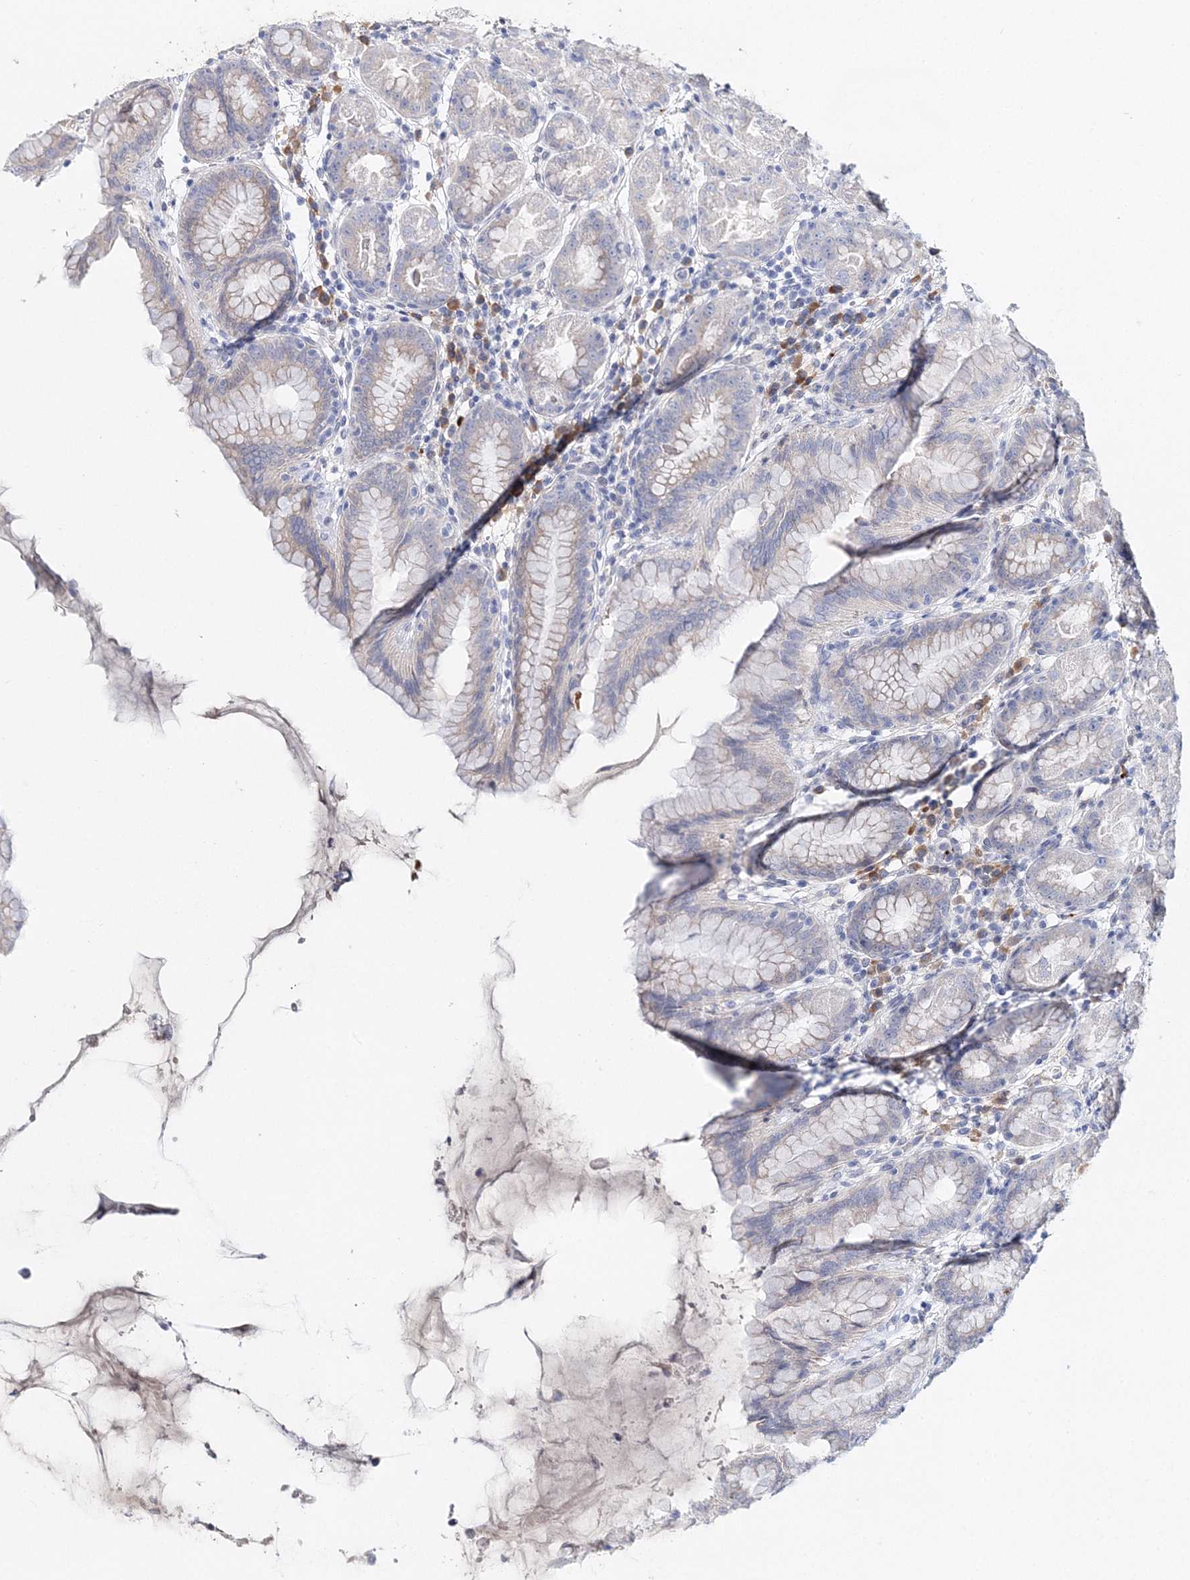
{"staining": {"intensity": "weak", "quantity": "<25%", "location": "cytoplasmic/membranous"}, "tissue": "stomach", "cell_type": "Glandular cells", "image_type": "normal", "snomed": [{"axis": "morphology", "description": "Normal tissue, NOS"}, {"axis": "topography", "description": "Stomach"}], "caption": "DAB (3,3'-diaminobenzidine) immunohistochemical staining of benign human stomach reveals no significant expression in glandular cells.", "gene": "MYOZ2", "patient": {"sex": "female", "age": 79}}